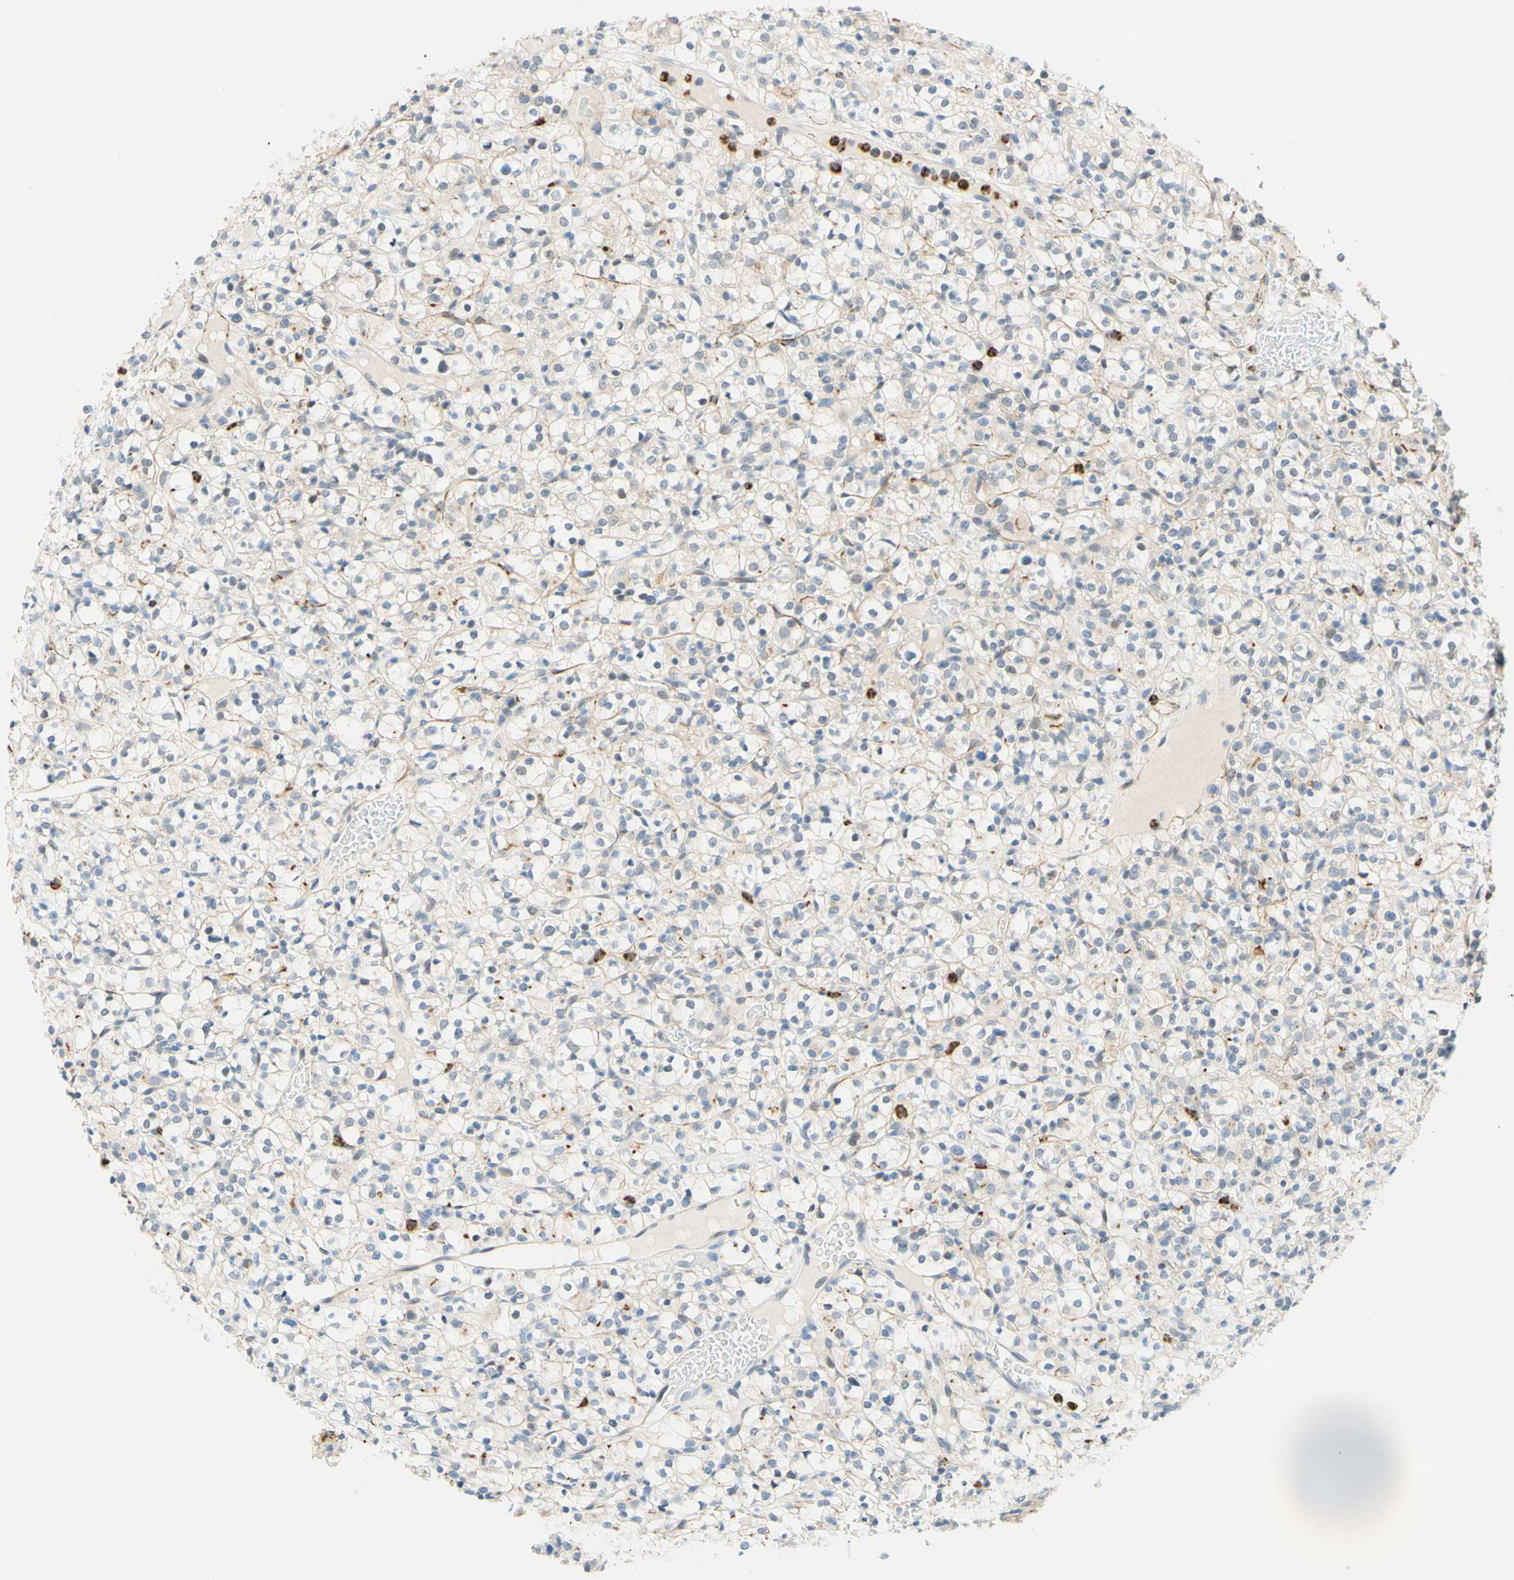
{"staining": {"intensity": "weak", "quantity": "25%-75%", "location": "cytoplasmic/membranous"}, "tissue": "renal cancer", "cell_type": "Tumor cells", "image_type": "cancer", "snomed": [{"axis": "morphology", "description": "Normal tissue, NOS"}, {"axis": "morphology", "description": "Adenocarcinoma, NOS"}, {"axis": "topography", "description": "Kidney"}], "caption": "This photomicrograph exhibits adenocarcinoma (renal) stained with immunohistochemistry (IHC) to label a protein in brown. The cytoplasmic/membranous of tumor cells show weak positivity for the protein. Nuclei are counter-stained blue.", "gene": "TREM2", "patient": {"sex": "female", "age": 72}}